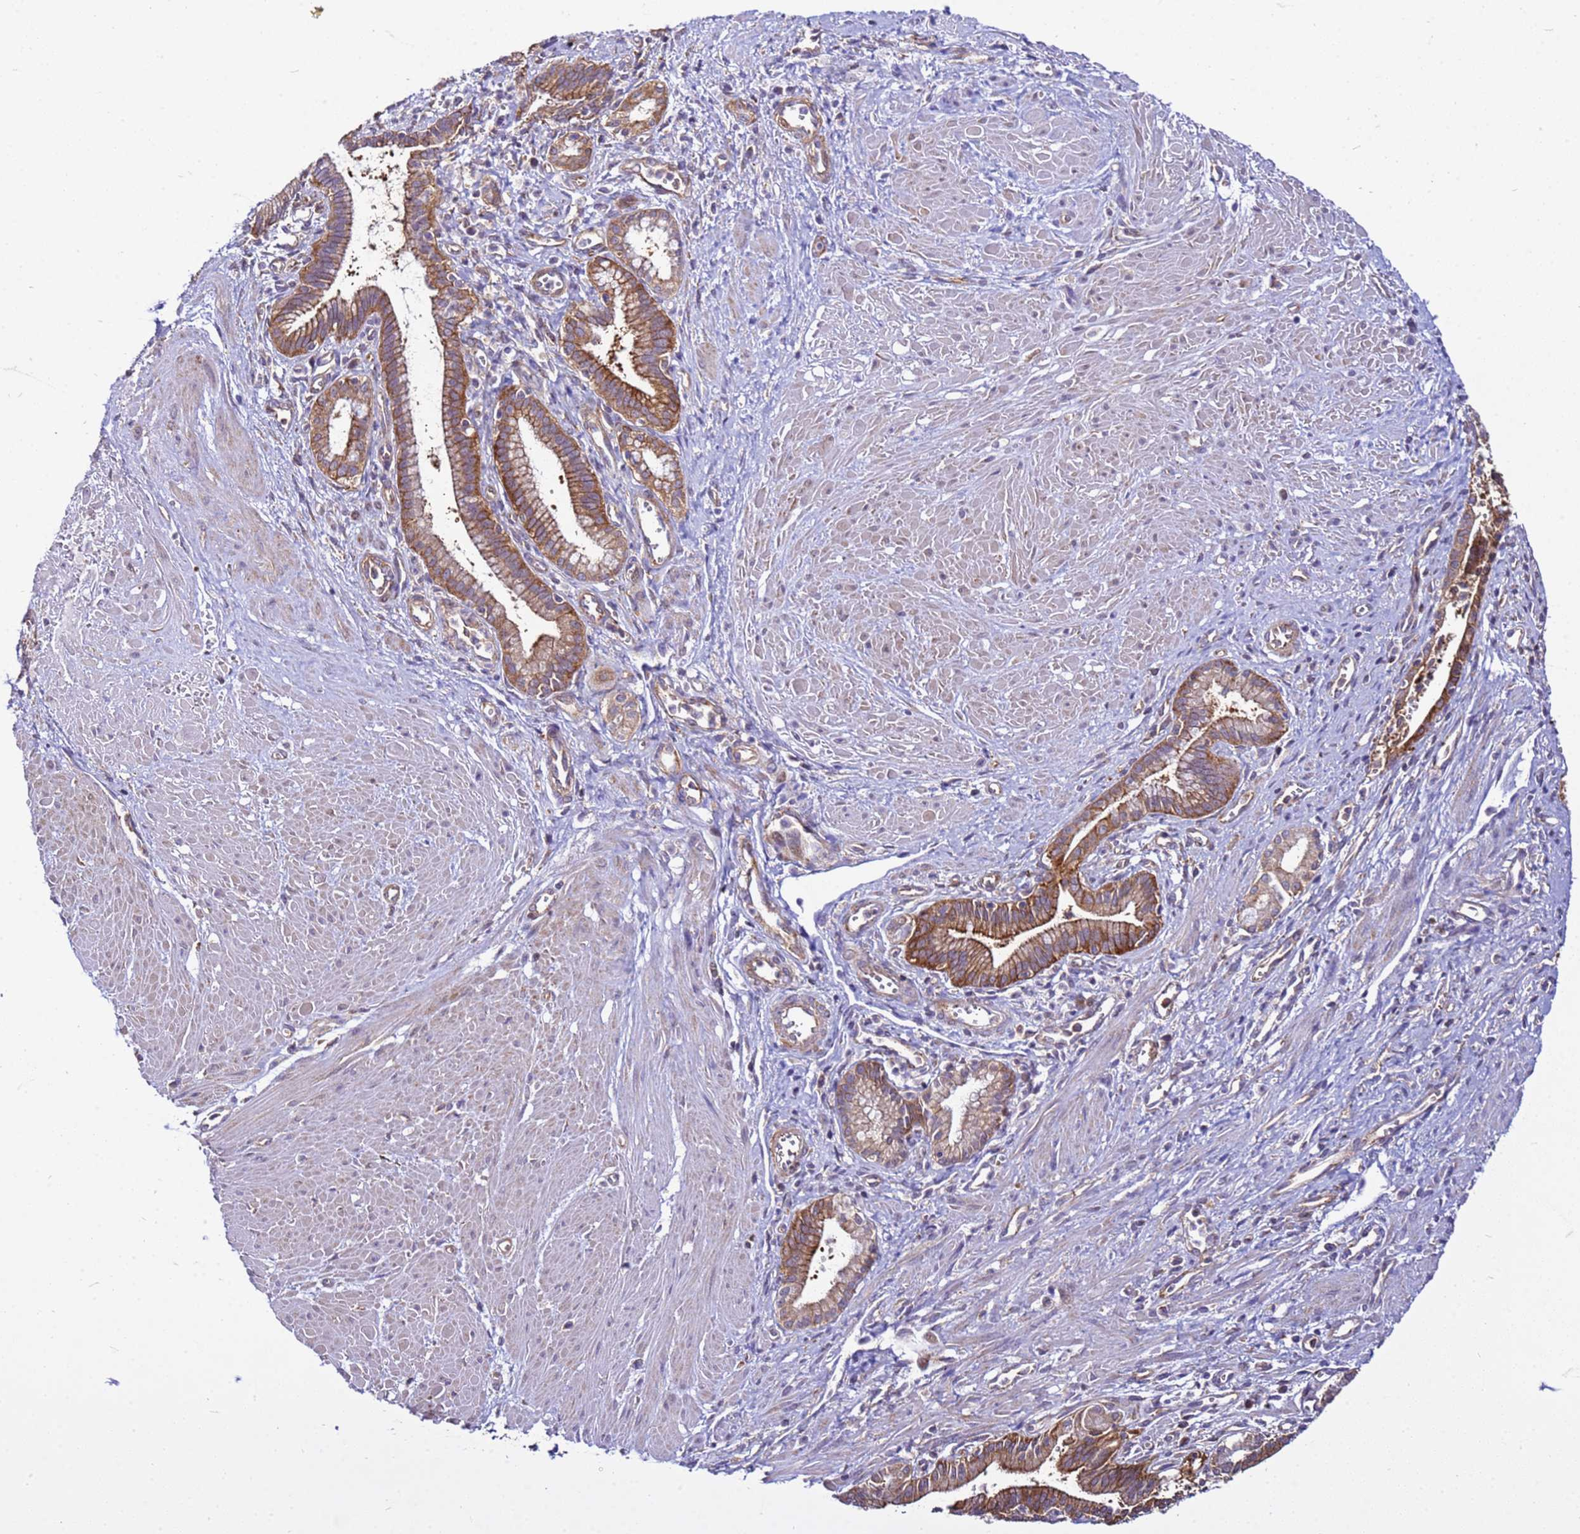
{"staining": {"intensity": "moderate", "quantity": ">75%", "location": "cytoplasmic/membranous"}, "tissue": "pancreatic cancer", "cell_type": "Tumor cells", "image_type": "cancer", "snomed": [{"axis": "morphology", "description": "Adenocarcinoma, NOS"}, {"axis": "topography", "description": "Pancreas"}], "caption": "Immunohistochemistry (IHC) micrograph of neoplastic tissue: pancreatic cancer stained using IHC demonstrates medium levels of moderate protein expression localized specifically in the cytoplasmic/membranous of tumor cells, appearing as a cytoplasmic/membranous brown color.", "gene": "PKD1", "patient": {"sex": "male", "age": 78}}